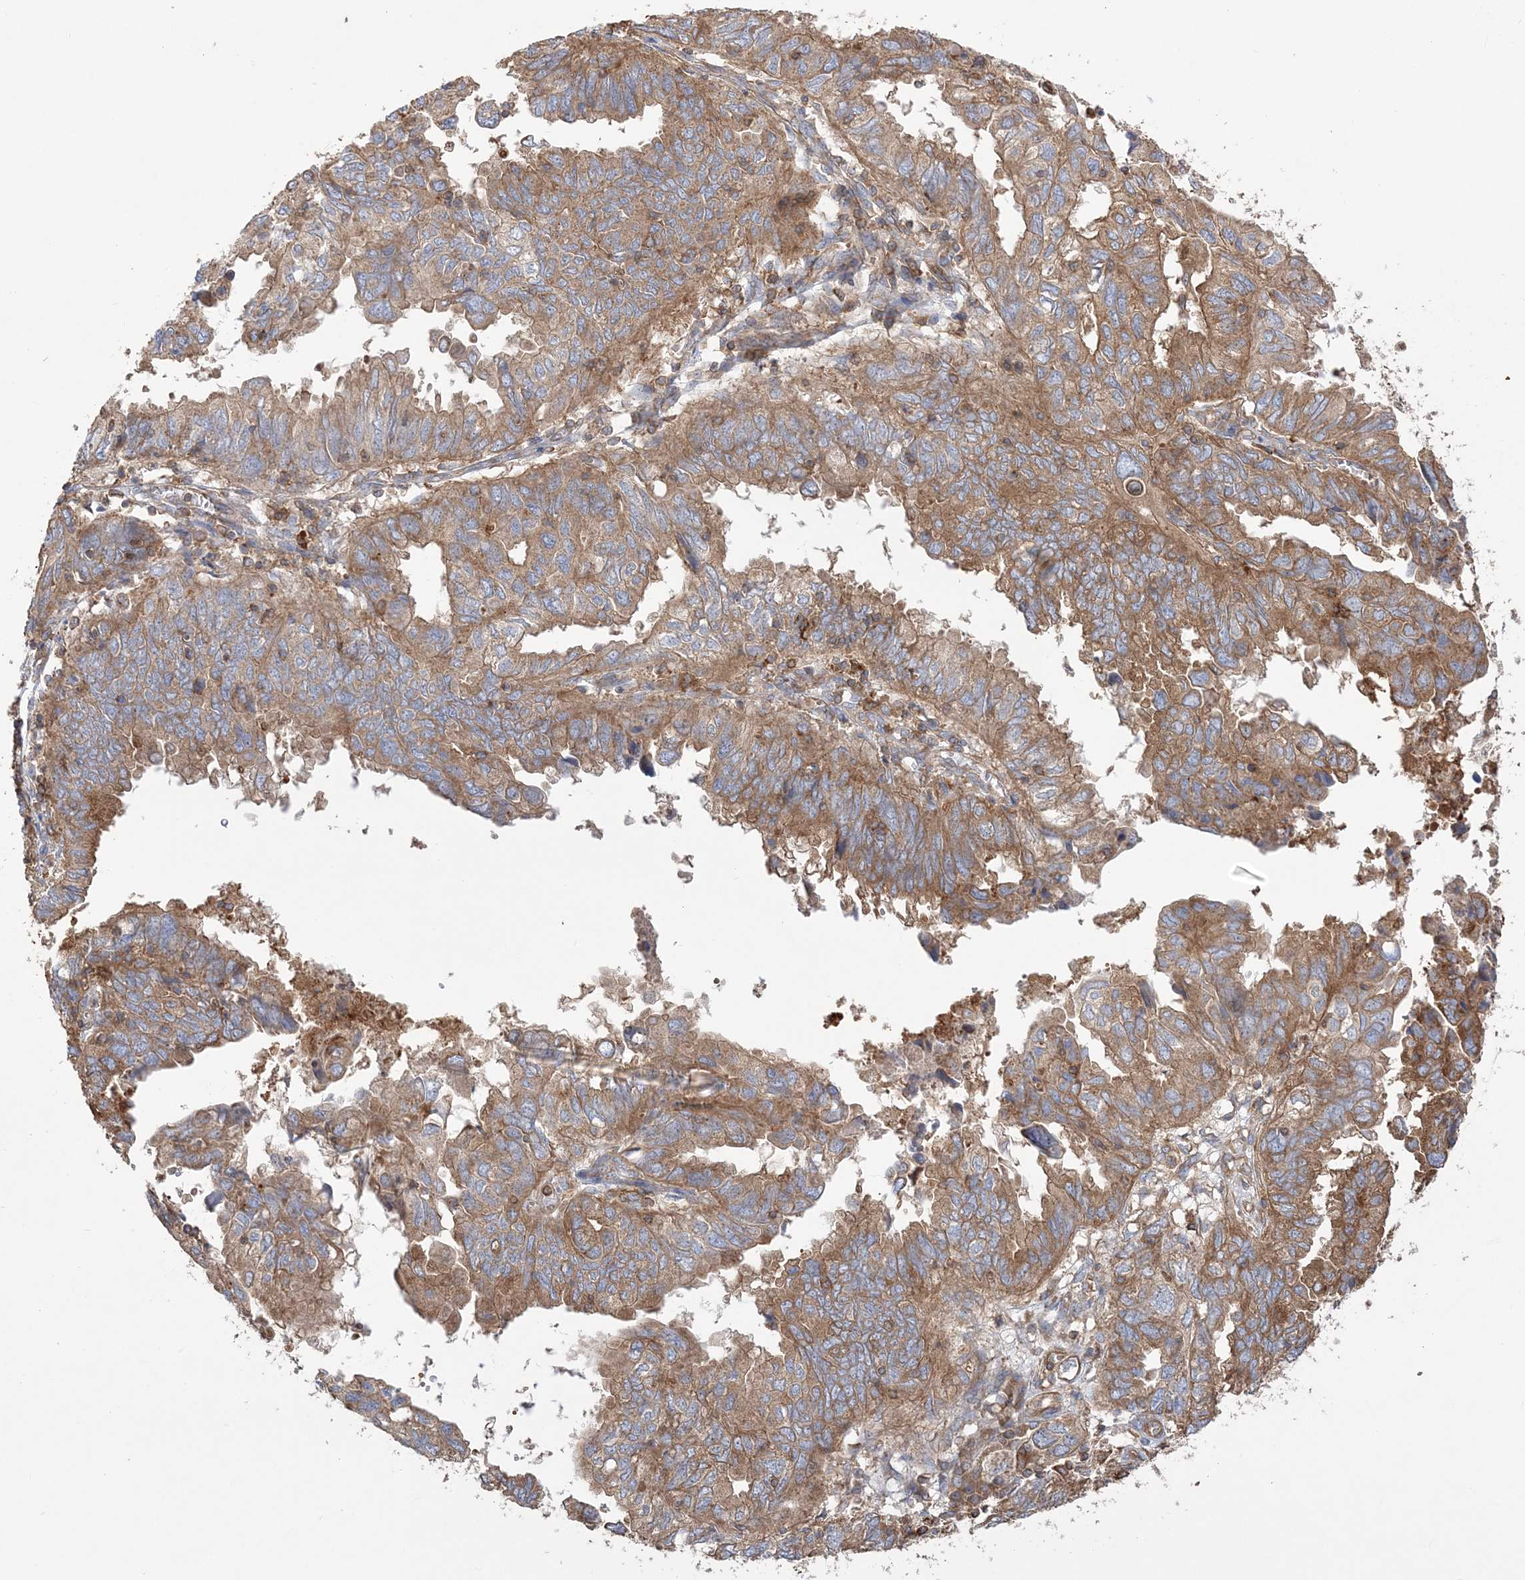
{"staining": {"intensity": "moderate", "quantity": ">75%", "location": "cytoplasmic/membranous"}, "tissue": "endometrial cancer", "cell_type": "Tumor cells", "image_type": "cancer", "snomed": [{"axis": "morphology", "description": "Adenocarcinoma, NOS"}, {"axis": "topography", "description": "Uterus"}], "caption": "The image shows immunohistochemical staining of endometrial cancer. There is moderate cytoplasmic/membranous positivity is seen in approximately >75% of tumor cells.", "gene": "TBC1D5", "patient": {"sex": "female", "age": 77}}